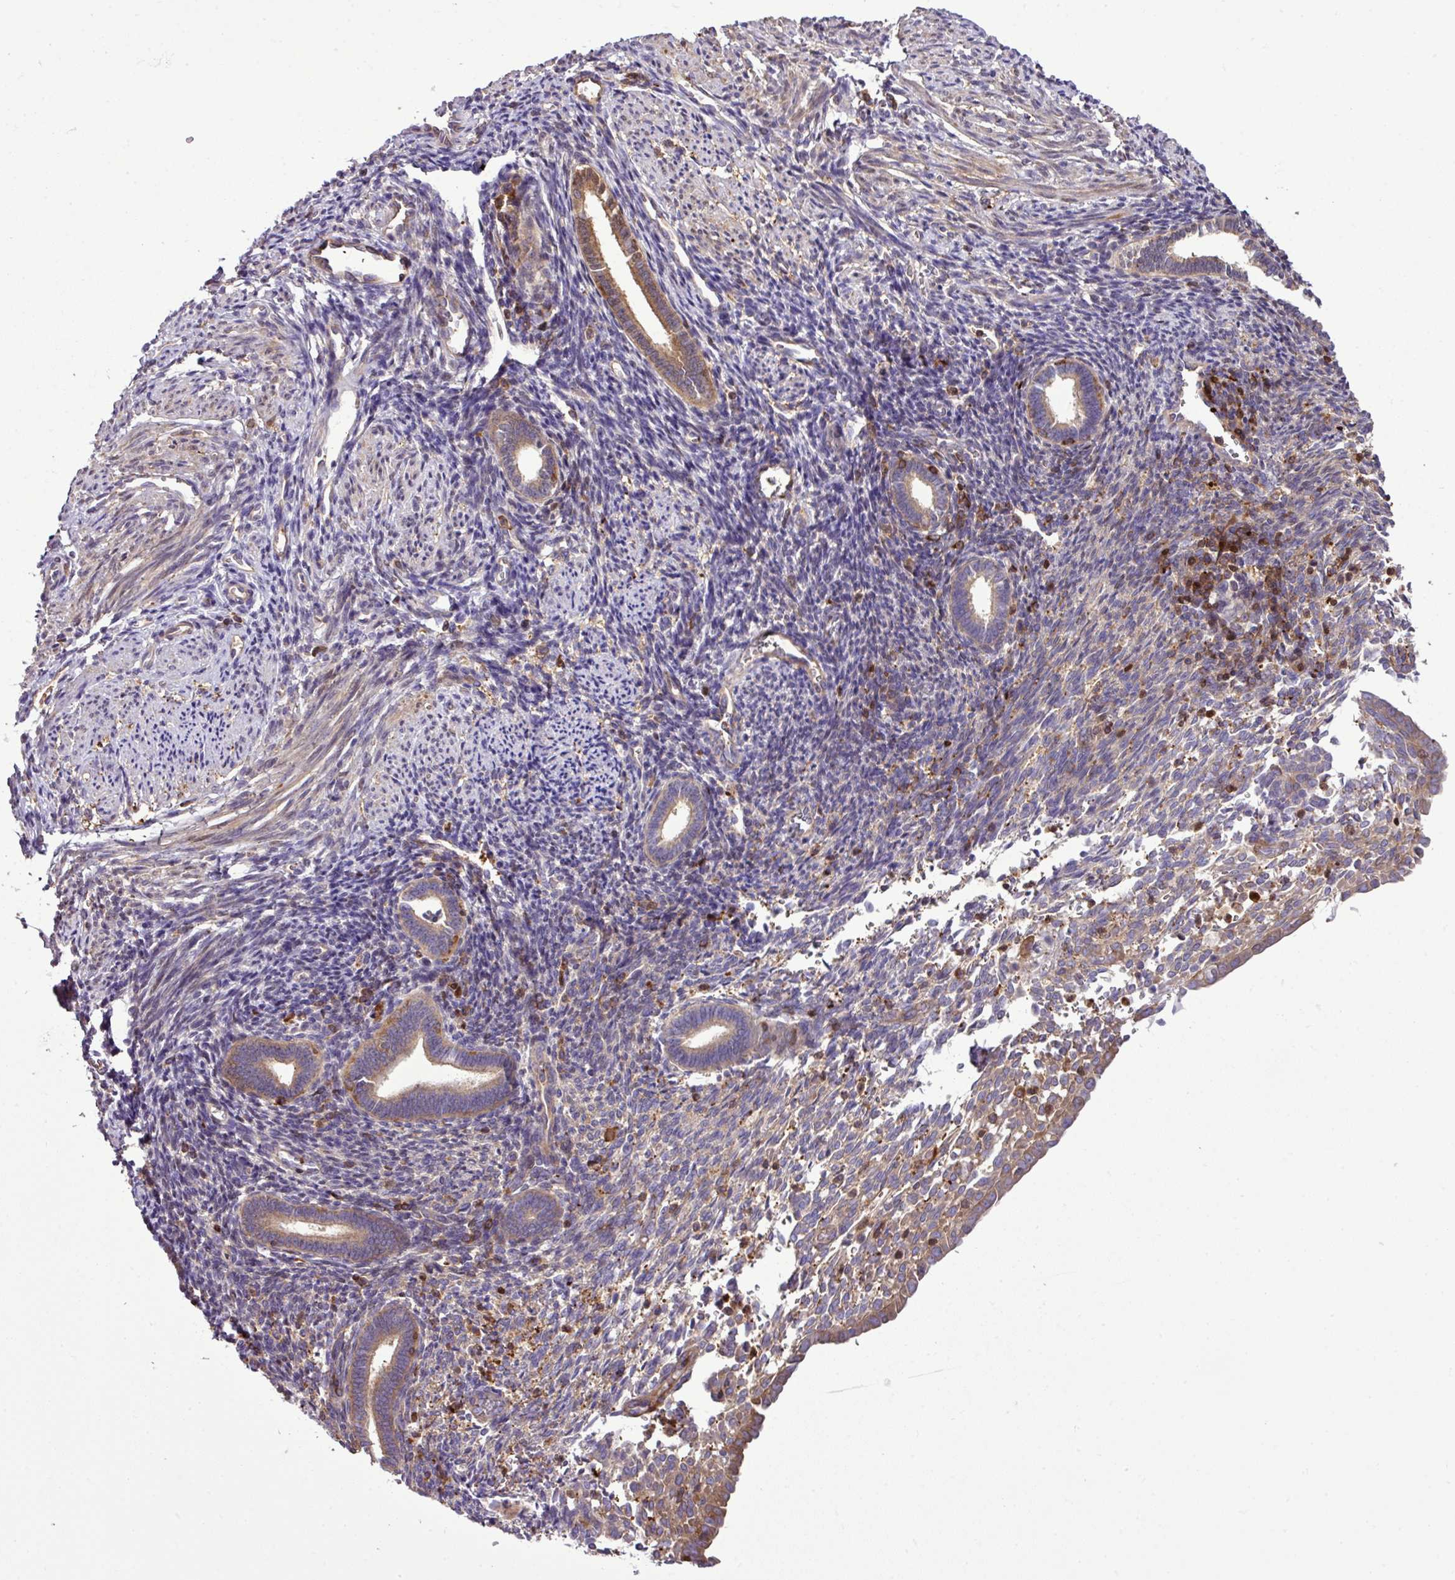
{"staining": {"intensity": "moderate", "quantity": "<25%", "location": "cytoplasmic/membranous"}, "tissue": "endometrium", "cell_type": "Cells in endometrial stroma", "image_type": "normal", "snomed": [{"axis": "morphology", "description": "Normal tissue, NOS"}, {"axis": "topography", "description": "Endometrium"}], "caption": "Immunohistochemical staining of normal human endometrium displays <25% levels of moderate cytoplasmic/membranous protein staining in about <25% of cells in endometrial stroma.", "gene": "PGAP6", "patient": {"sex": "female", "age": 32}}